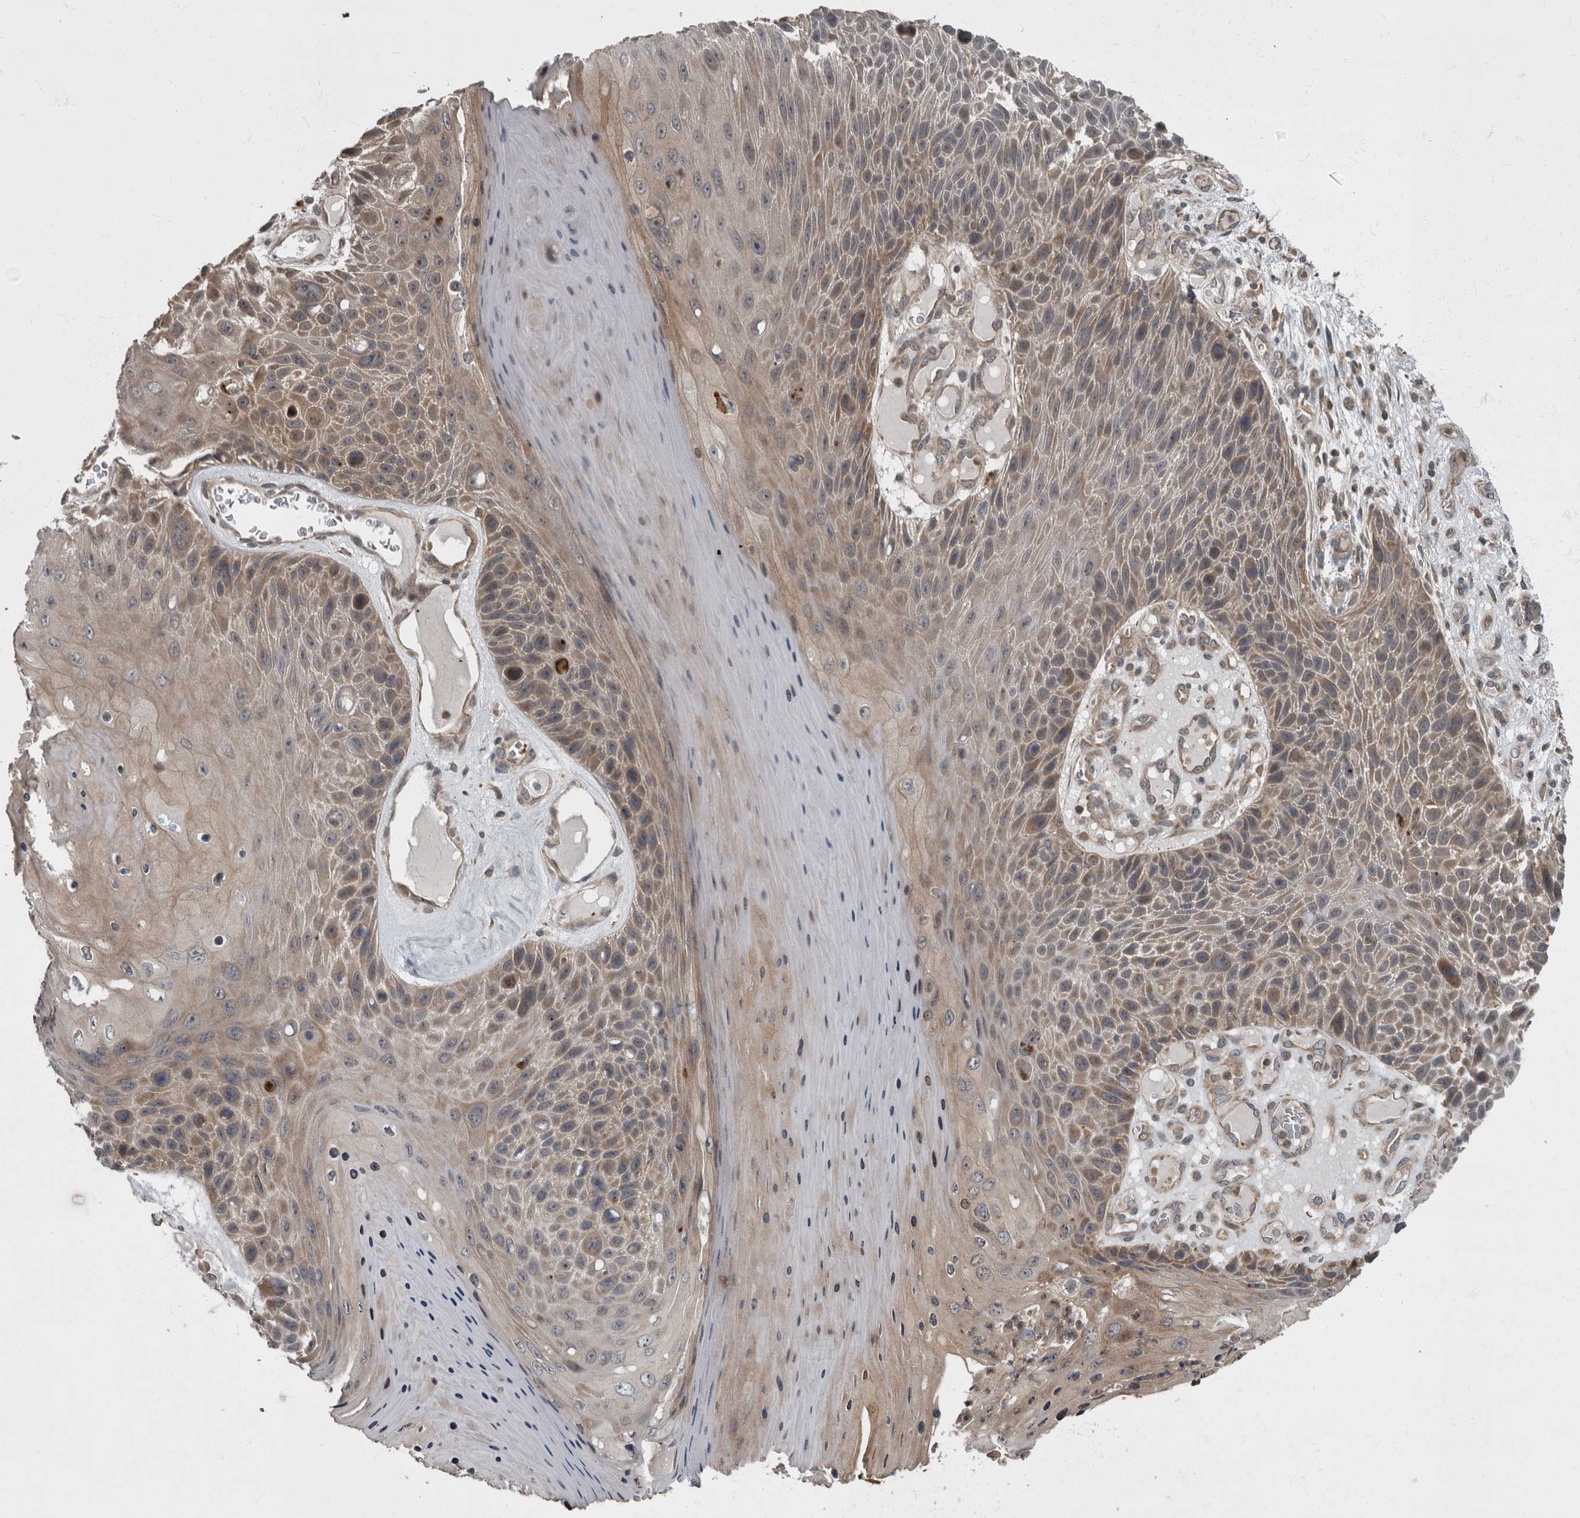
{"staining": {"intensity": "weak", "quantity": "25%-75%", "location": "cytoplasmic/membranous"}, "tissue": "skin cancer", "cell_type": "Tumor cells", "image_type": "cancer", "snomed": [{"axis": "morphology", "description": "Squamous cell carcinoma, NOS"}, {"axis": "topography", "description": "Skin"}], "caption": "The micrograph displays a brown stain indicating the presence of a protein in the cytoplasmic/membranous of tumor cells in squamous cell carcinoma (skin).", "gene": "VEGFD", "patient": {"sex": "female", "age": 88}}